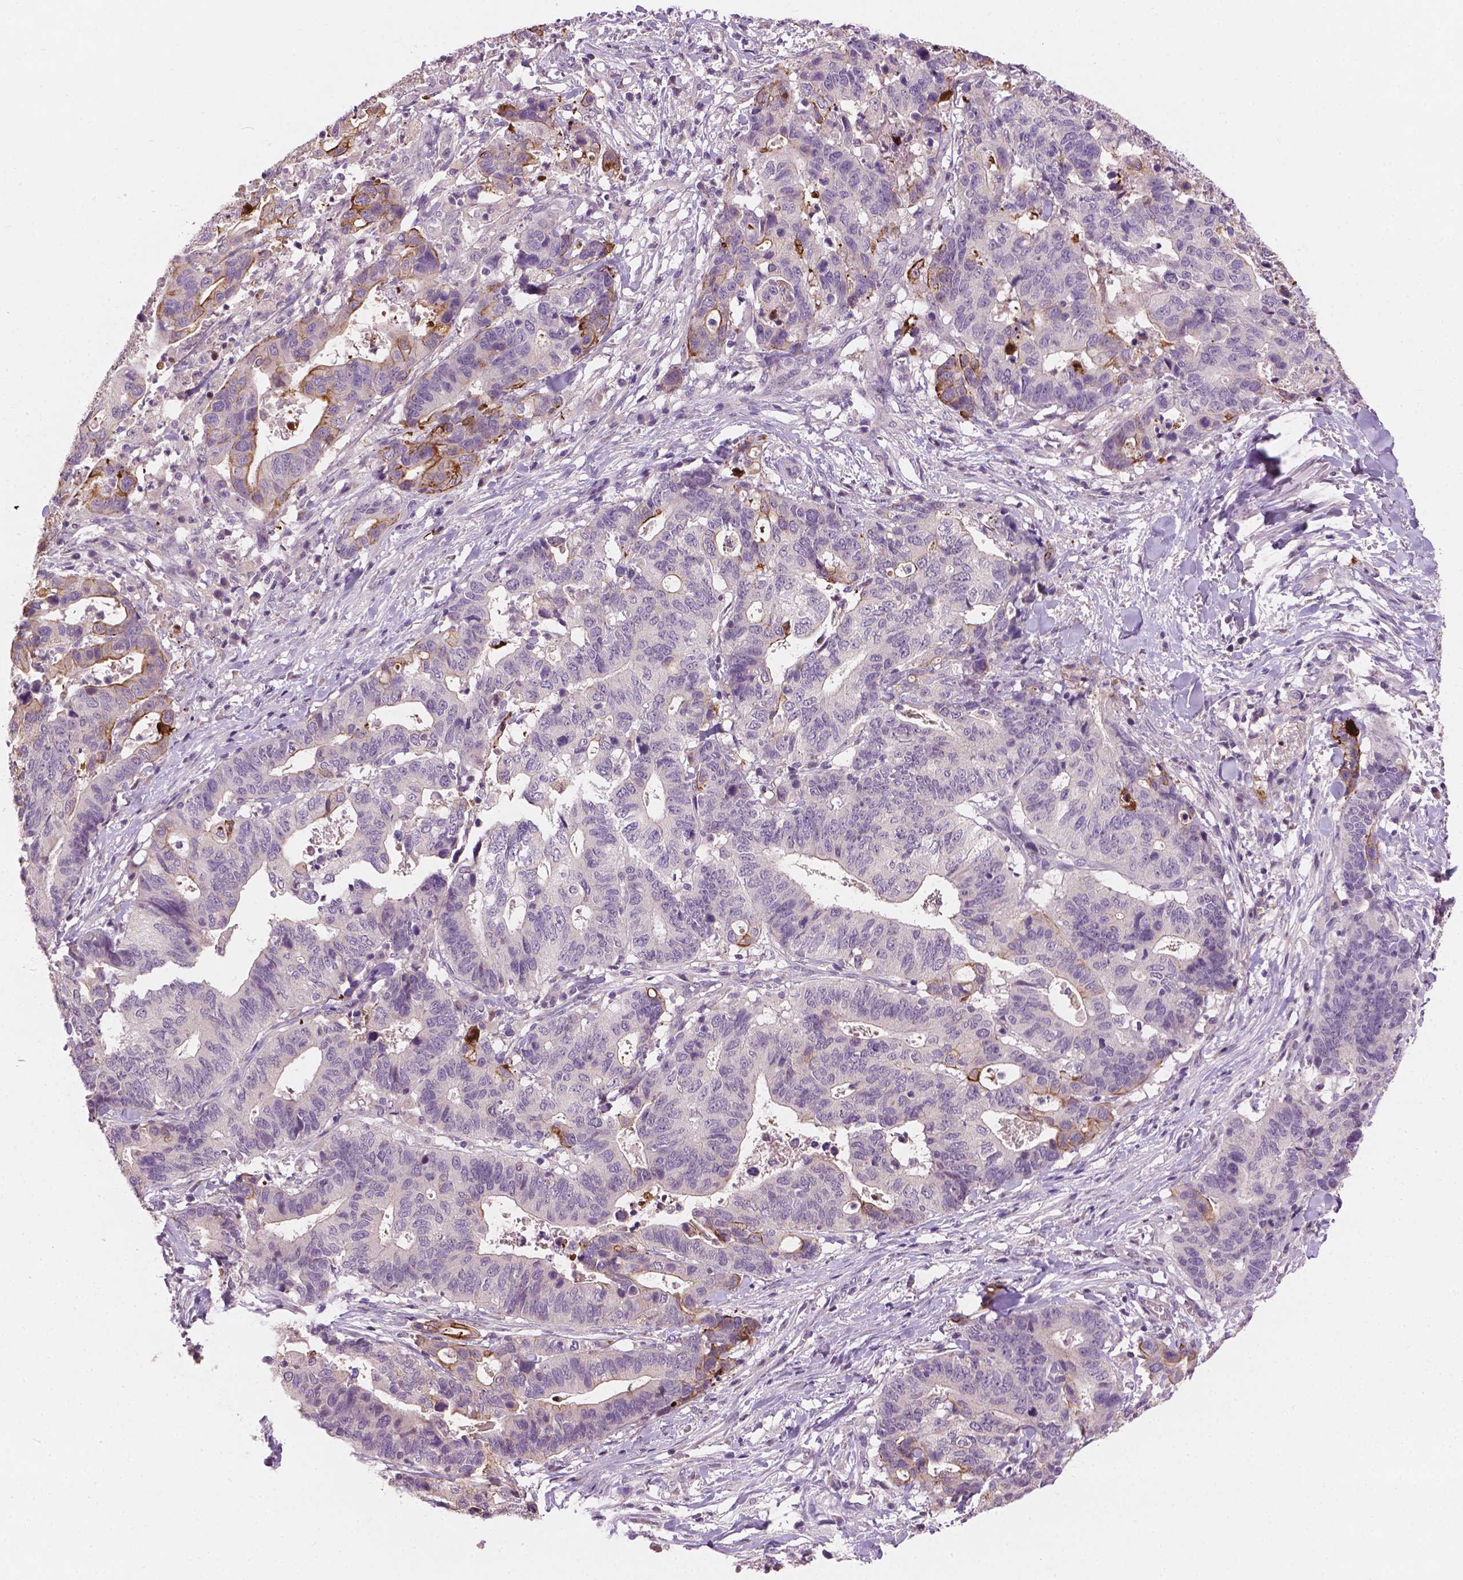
{"staining": {"intensity": "moderate", "quantity": "<25%", "location": "cytoplasmic/membranous"}, "tissue": "stomach cancer", "cell_type": "Tumor cells", "image_type": "cancer", "snomed": [{"axis": "morphology", "description": "Adenocarcinoma, NOS"}, {"axis": "topography", "description": "Stomach, upper"}], "caption": "High-magnification brightfield microscopy of stomach cancer (adenocarcinoma) stained with DAB (brown) and counterstained with hematoxylin (blue). tumor cells exhibit moderate cytoplasmic/membranous staining is appreciated in approximately<25% of cells.", "gene": "KRT17", "patient": {"sex": "female", "age": 67}}